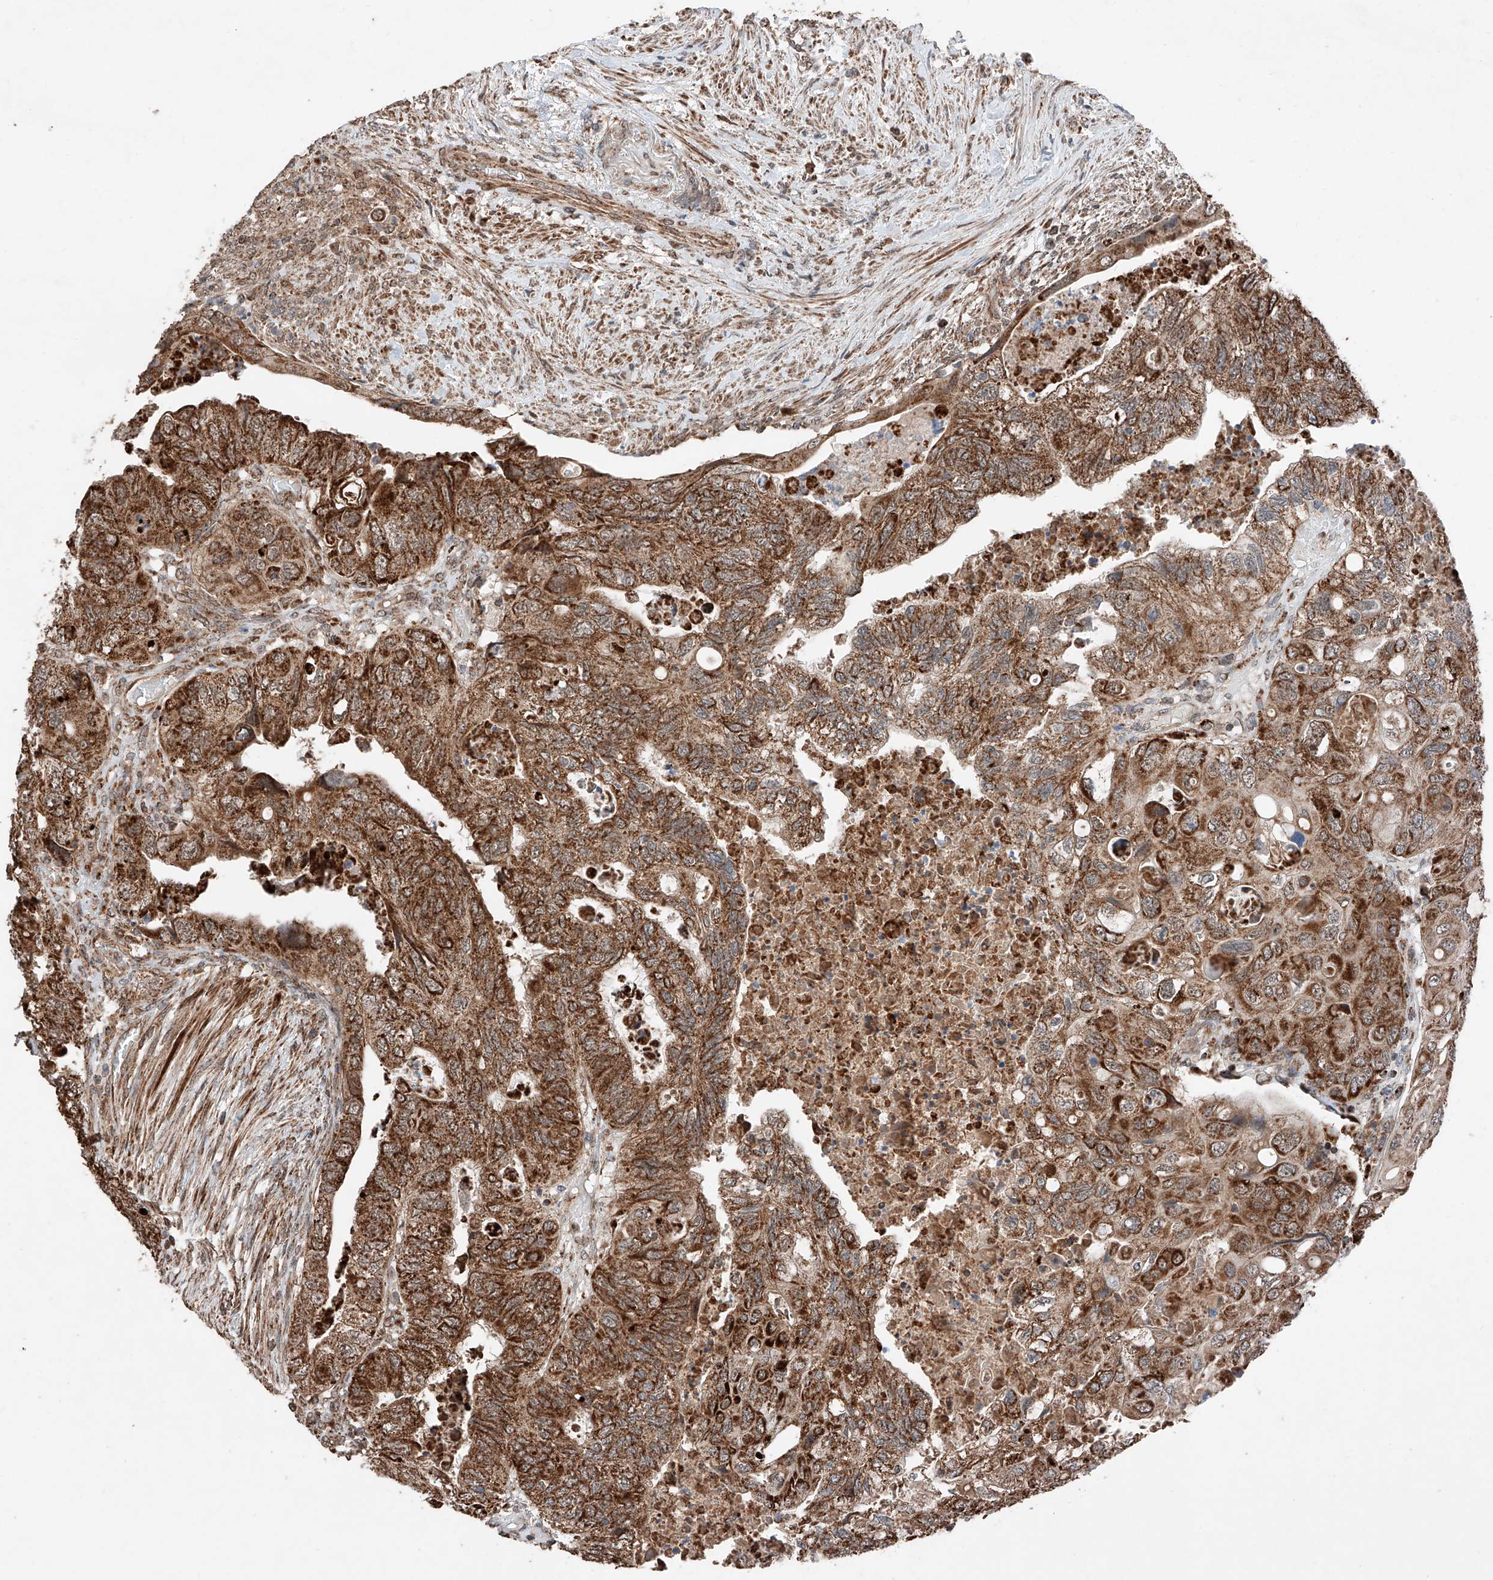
{"staining": {"intensity": "strong", "quantity": ">75%", "location": "cytoplasmic/membranous"}, "tissue": "colorectal cancer", "cell_type": "Tumor cells", "image_type": "cancer", "snomed": [{"axis": "morphology", "description": "Adenocarcinoma, NOS"}, {"axis": "topography", "description": "Rectum"}], "caption": "High-power microscopy captured an immunohistochemistry (IHC) histopathology image of colorectal adenocarcinoma, revealing strong cytoplasmic/membranous staining in about >75% of tumor cells.", "gene": "ZSCAN29", "patient": {"sex": "male", "age": 63}}